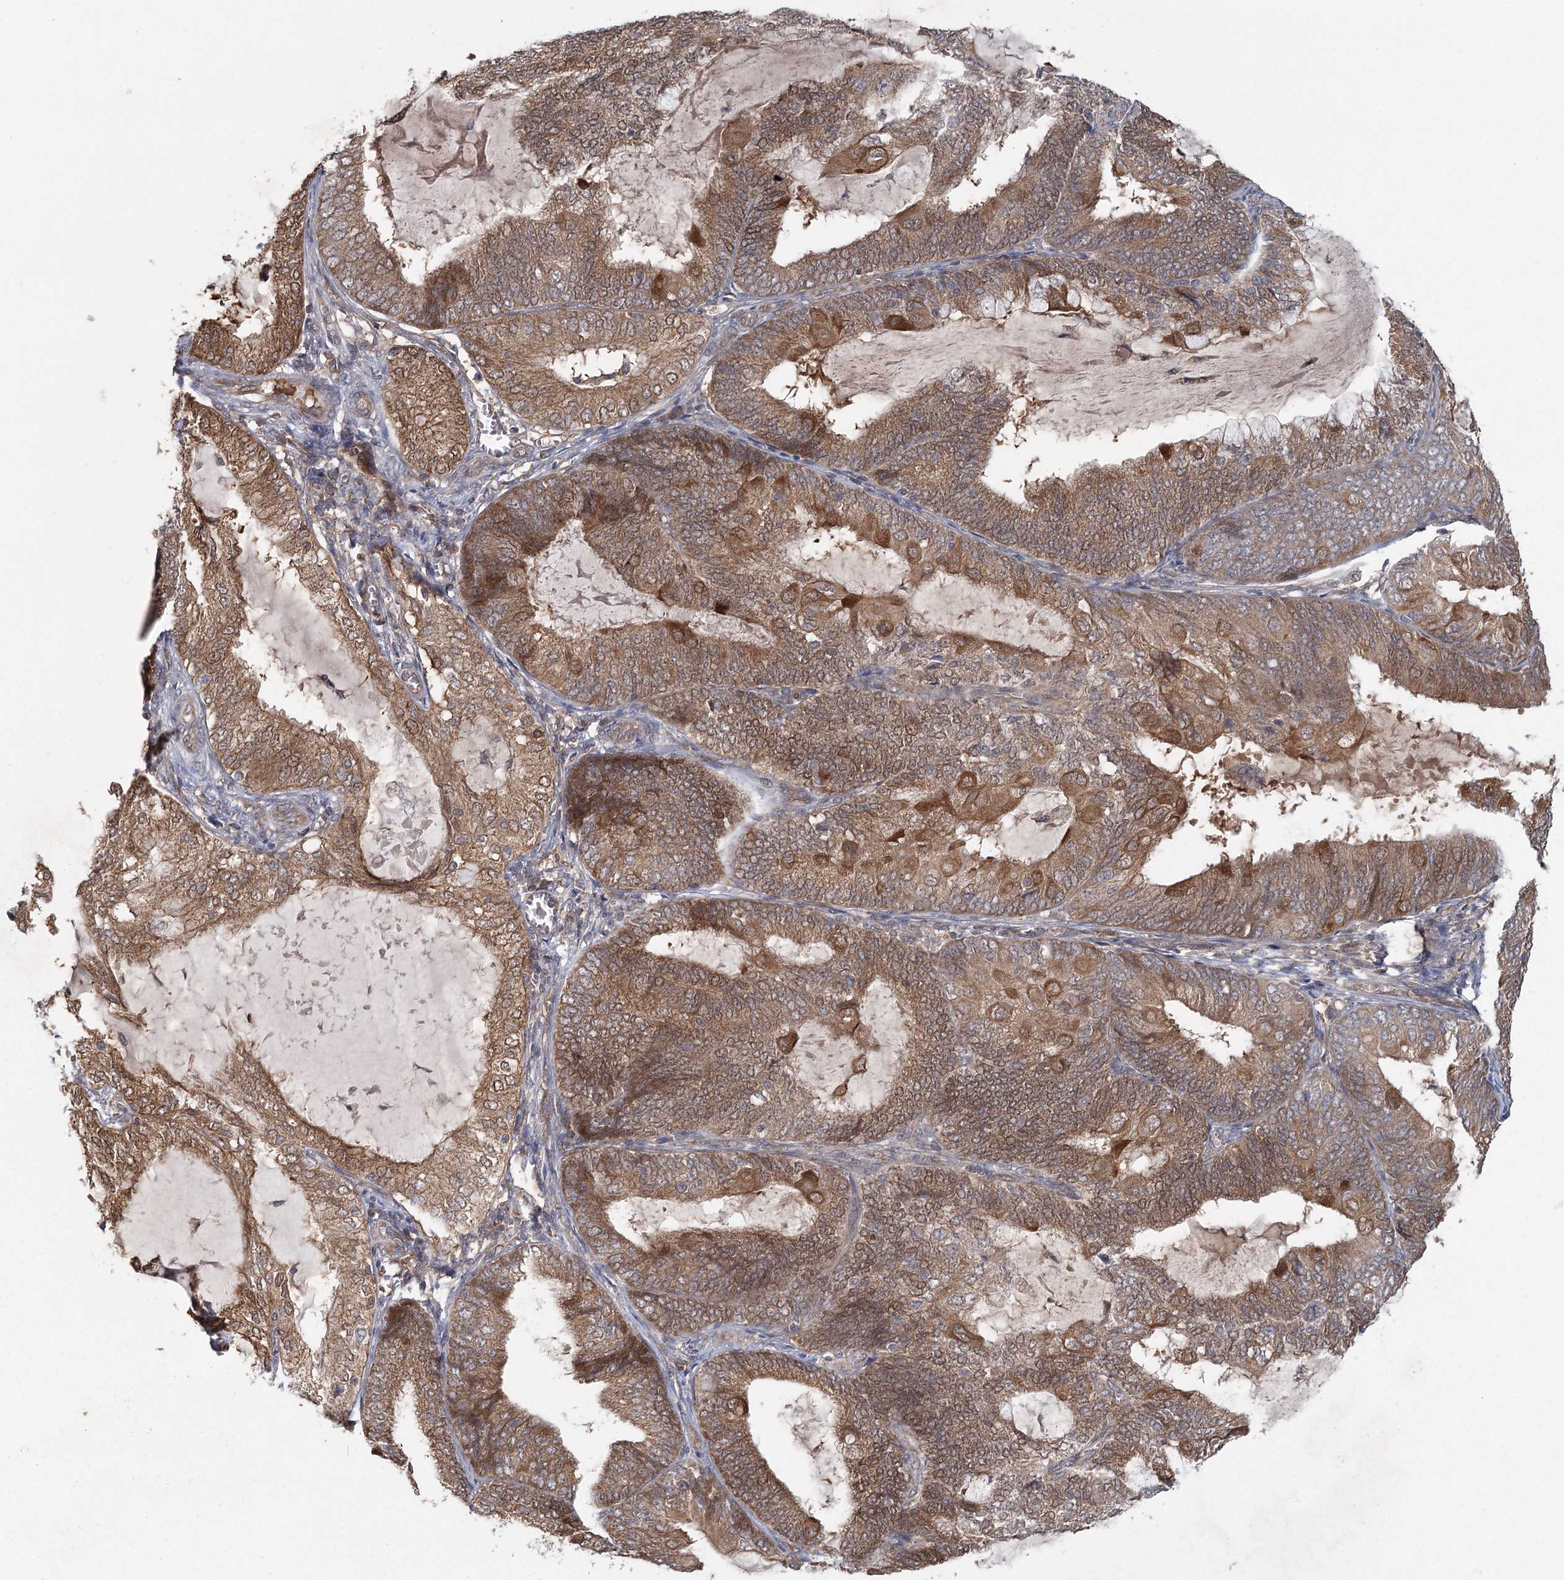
{"staining": {"intensity": "moderate", "quantity": ">75%", "location": "cytoplasmic/membranous"}, "tissue": "endometrial cancer", "cell_type": "Tumor cells", "image_type": "cancer", "snomed": [{"axis": "morphology", "description": "Adenocarcinoma, NOS"}, {"axis": "topography", "description": "Endometrium"}], "caption": "Moderate cytoplasmic/membranous positivity for a protein is present in about >75% of tumor cells of endometrial cancer using IHC.", "gene": "LRRC14B", "patient": {"sex": "female", "age": 81}}